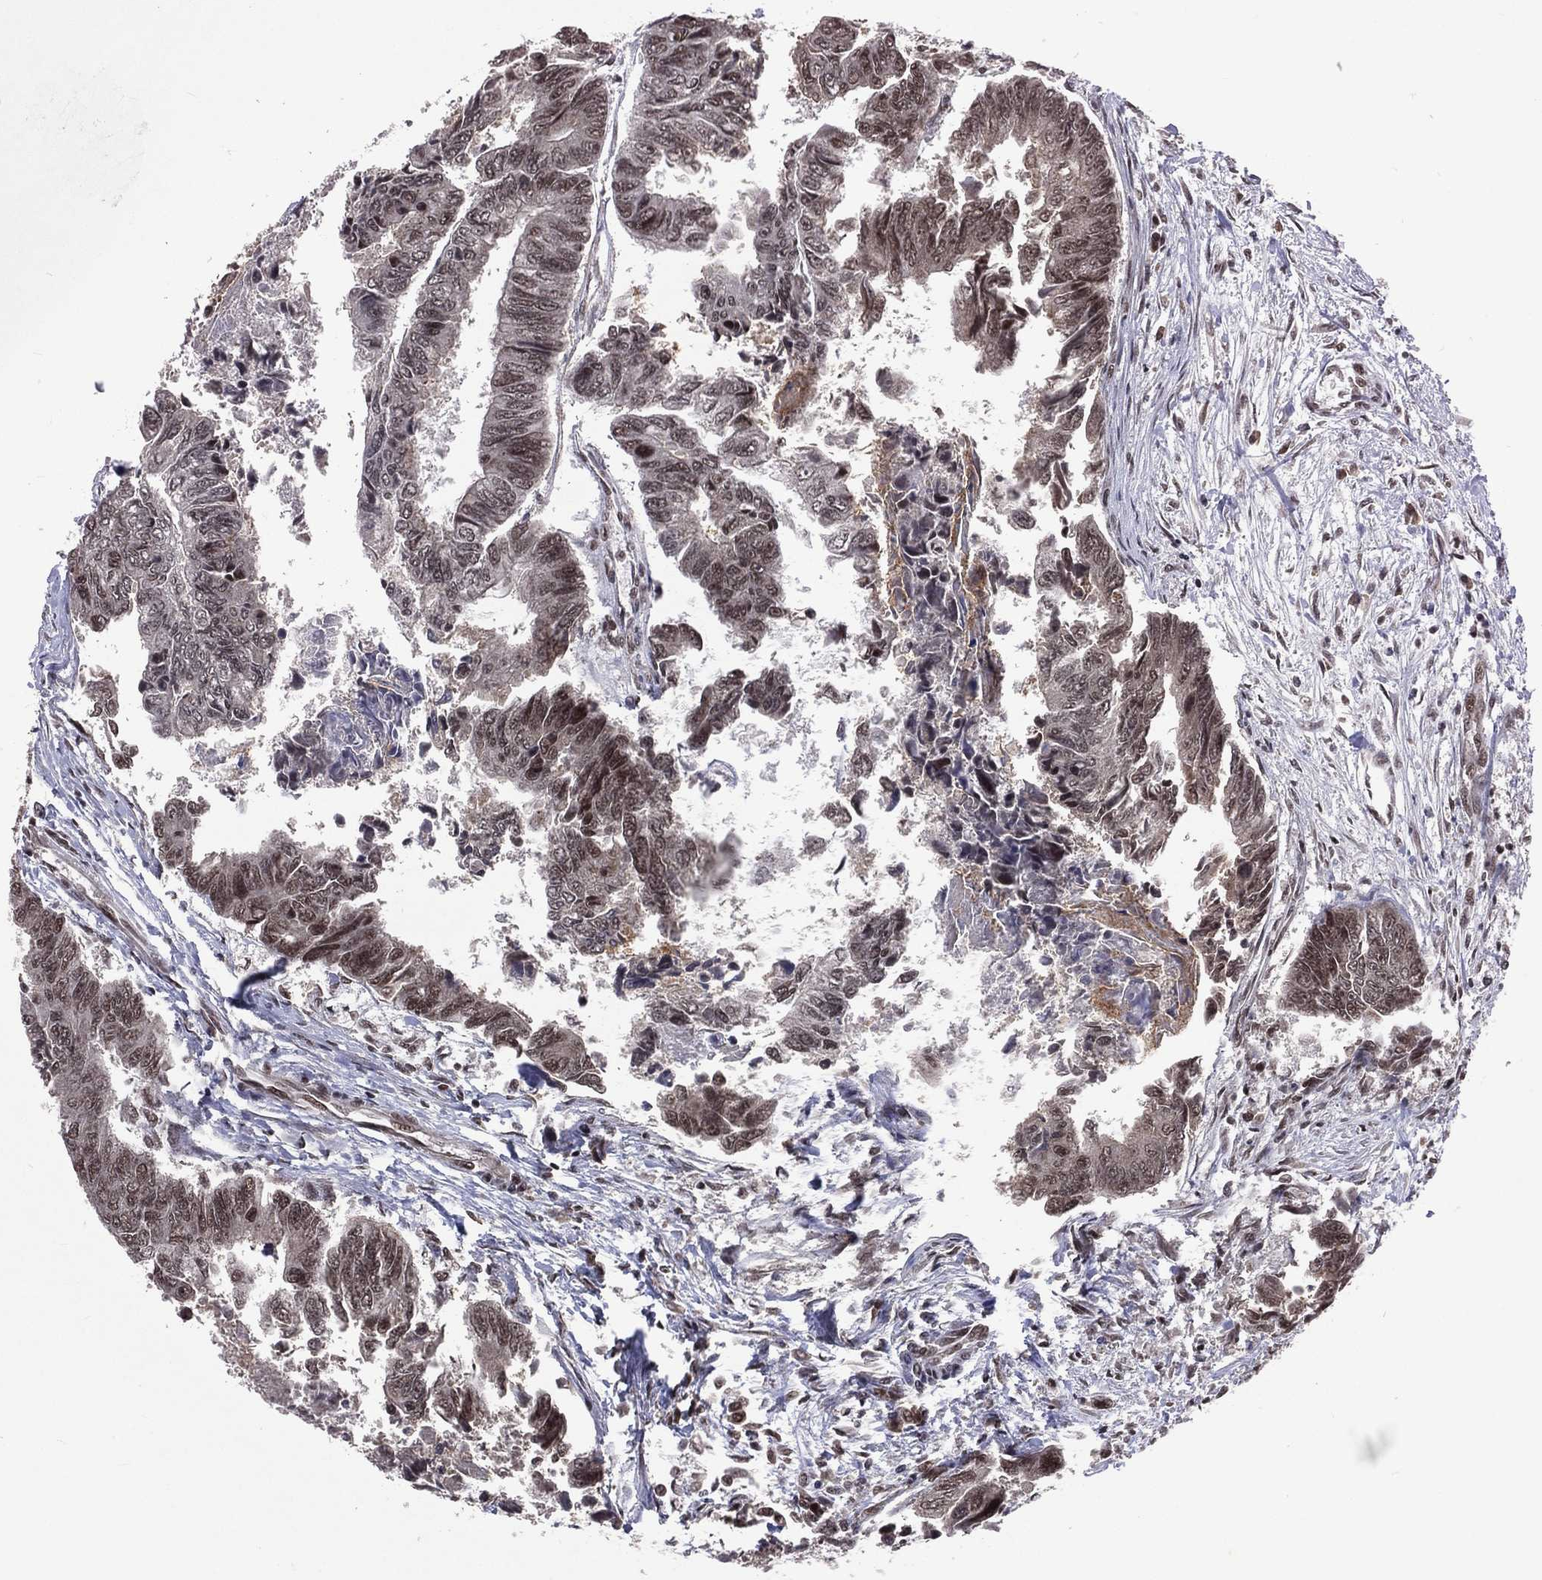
{"staining": {"intensity": "moderate", "quantity": "<25%", "location": "nuclear"}, "tissue": "colorectal cancer", "cell_type": "Tumor cells", "image_type": "cancer", "snomed": [{"axis": "morphology", "description": "Adenocarcinoma, NOS"}, {"axis": "topography", "description": "Colon"}], "caption": "This is a histology image of immunohistochemistry staining of colorectal cancer (adenocarcinoma), which shows moderate expression in the nuclear of tumor cells.", "gene": "DMAP1", "patient": {"sex": "female", "age": 65}}